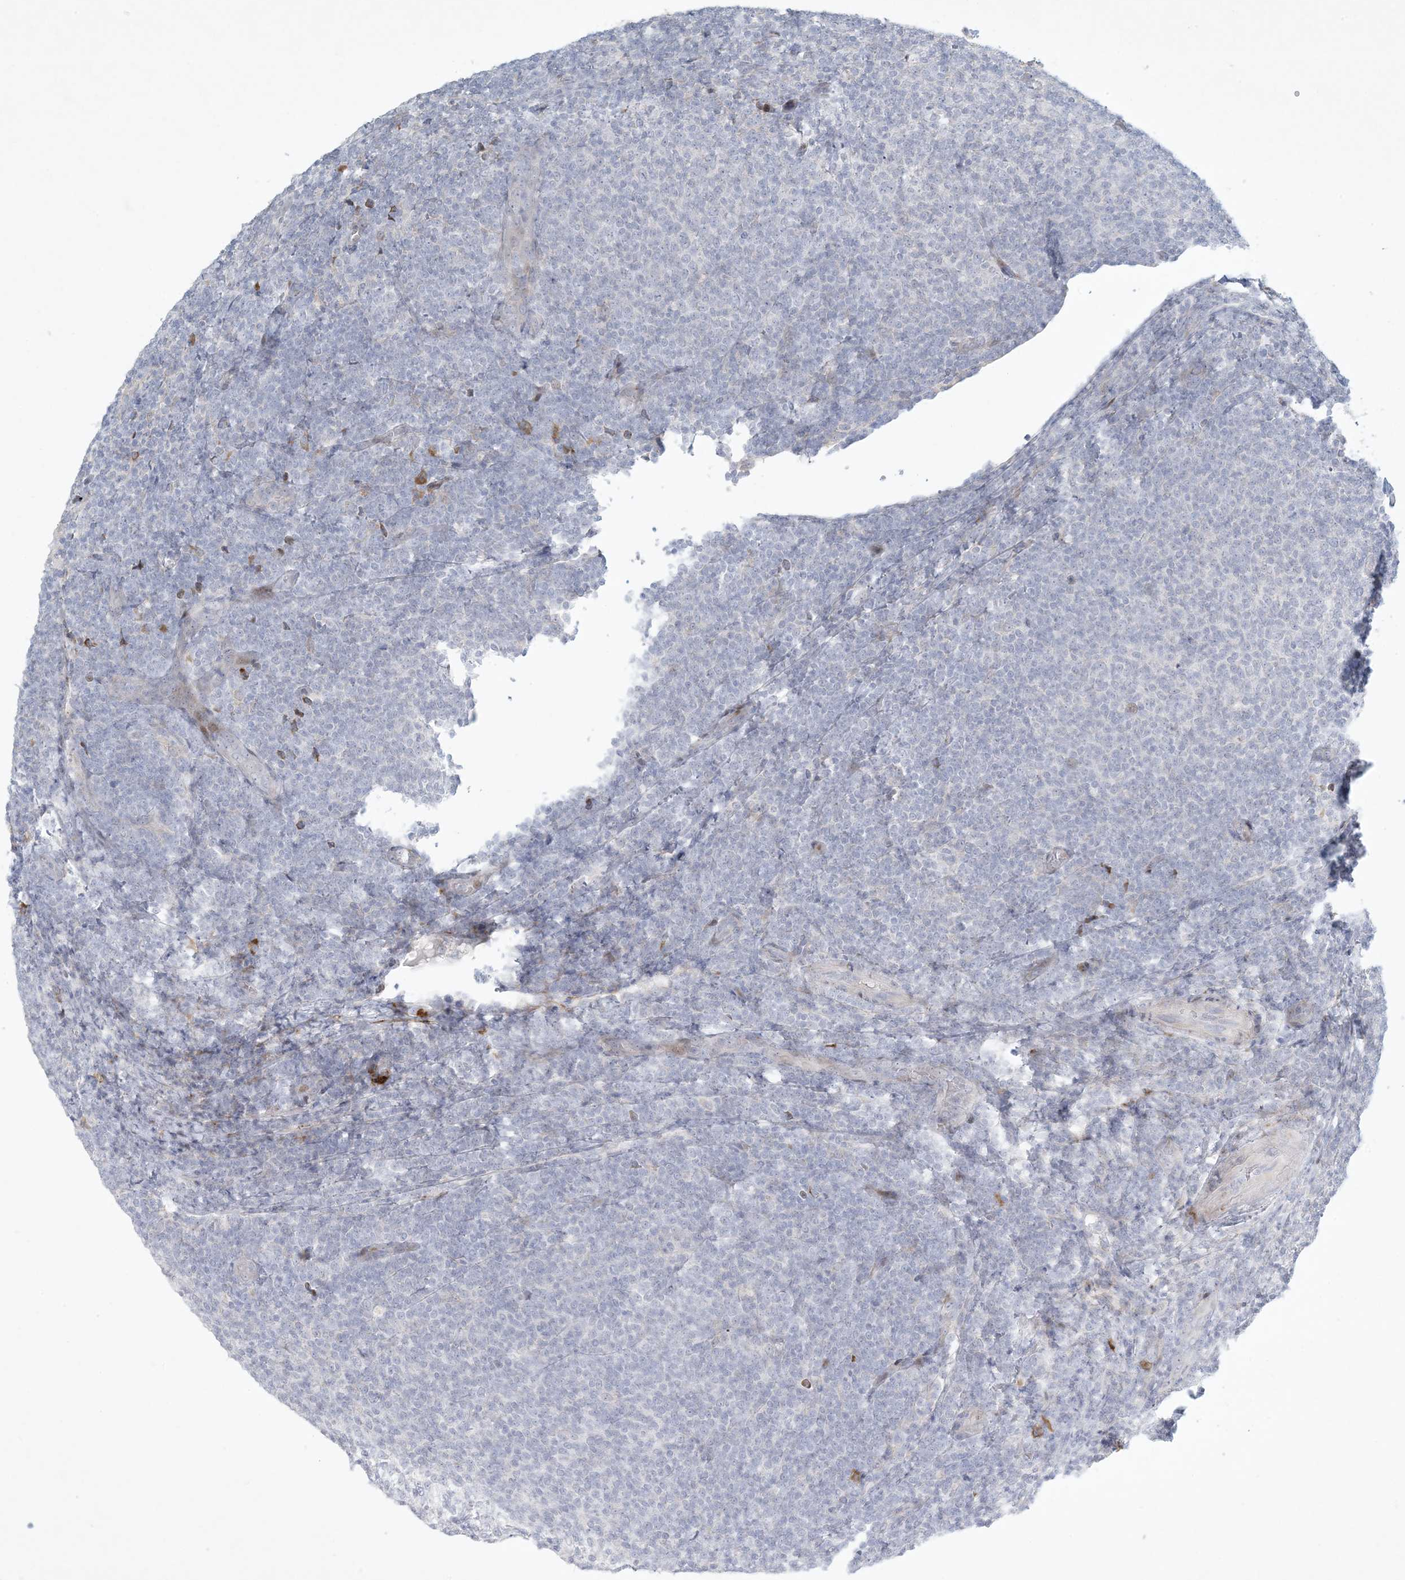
{"staining": {"intensity": "negative", "quantity": "none", "location": "none"}, "tissue": "lymphoma", "cell_type": "Tumor cells", "image_type": "cancer", "snomed": [{"axis": "morphology", "description": "Malignant lymphoma, non-Hodgkin's type, Low grade"}, {"axis": "topography", "description": "Lymph node"}], "caption": "Micrograph shows no significant protein expression in tumor cells of lymphoma.", "gene": "ZNF385D", "patient": {"sex": "male", "age": 66}}